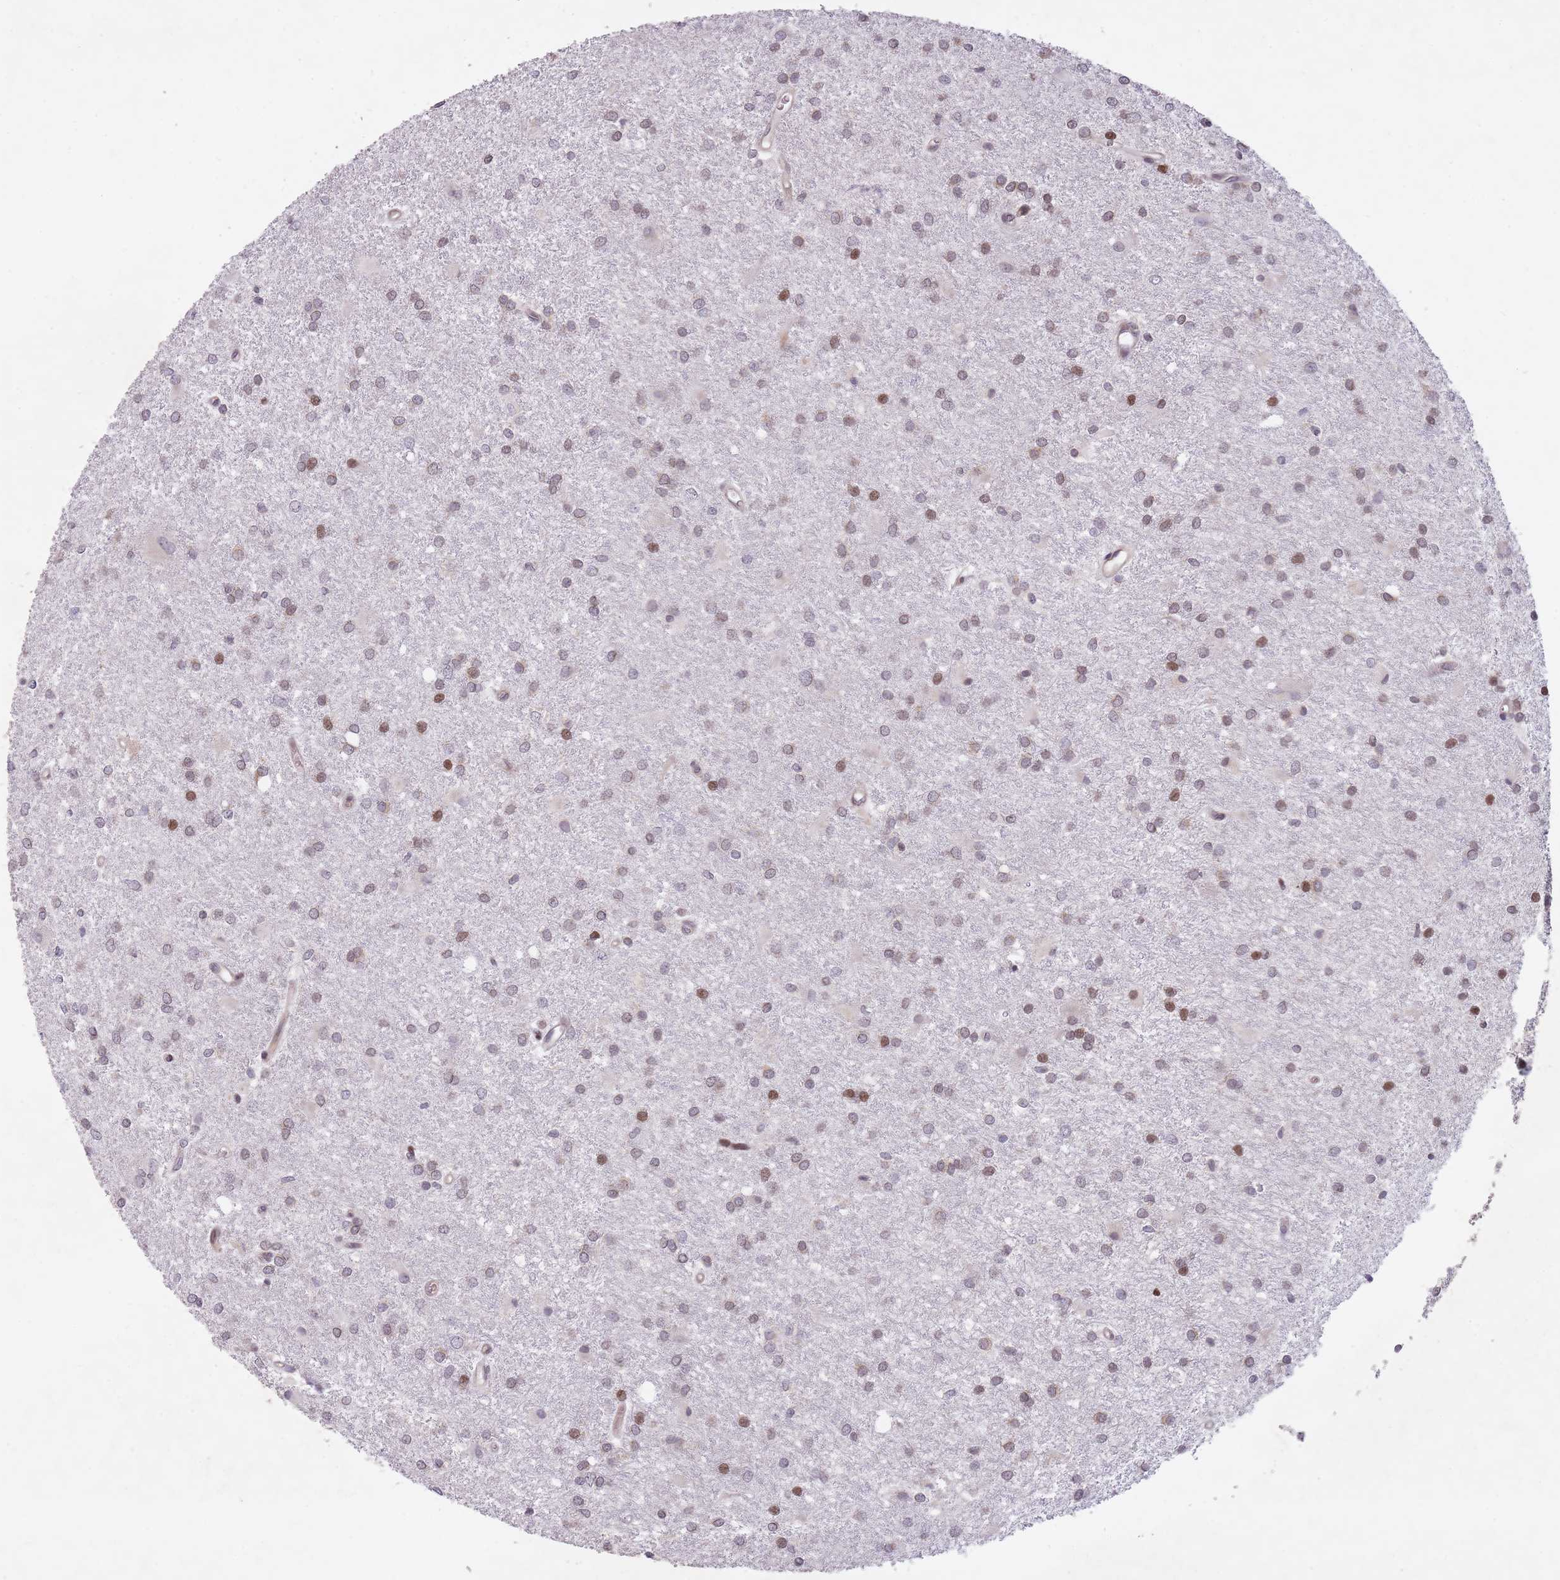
{"staining": {"intensity": "moderate", "quantity": "<25%", "location": "nuclear"}, "tissue": "glioma", "cell_type": "Tumor cells", "image_type": "cancer", "snomed": [{"axis": "morphology", "description": "Glioma, malignant, High grade"}, {"axis": "topography", "description": "Brain"}], "caption": "Protein expression analysis of glioma displays moderate nuclear expression in approximately <25% of tumor cells. The staining was performed using DAB (3,3'-diaminobenzidine), with brown indicating positive protein expression. Nuclei are stained blue with hematoxylin.", "gene": "SLC35F5", "patient": {"sex": "female", "age": 50}}